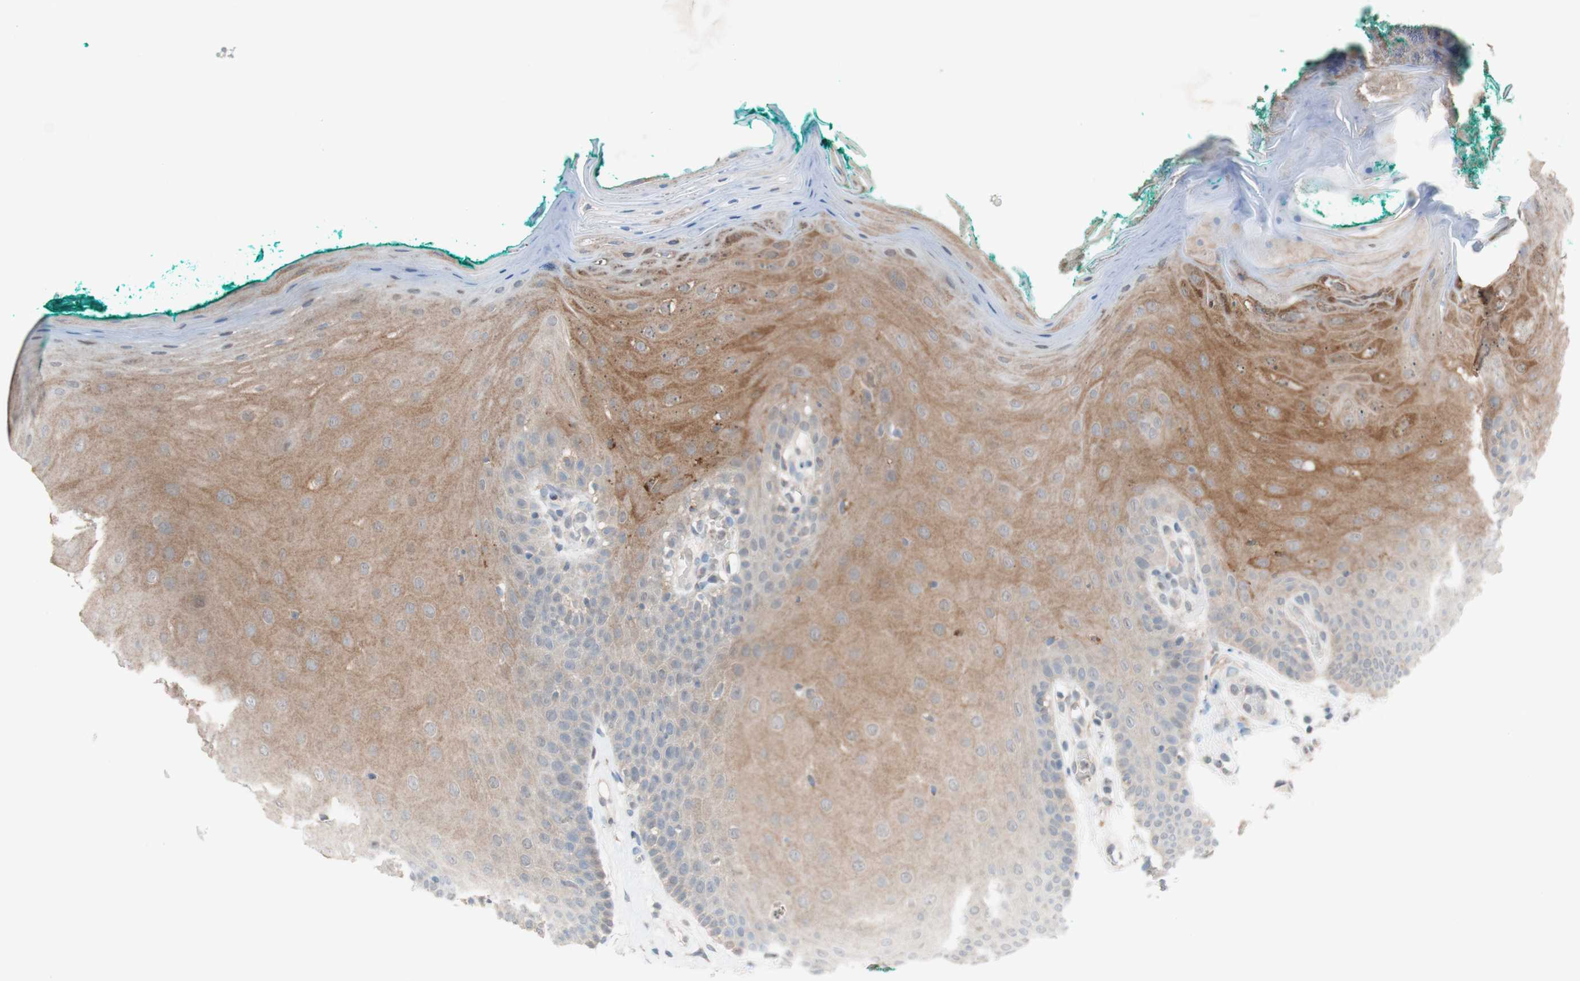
{"staining": {"intensity": "moderate", "quantity": ">75%", "location": "cytoplasmic/membranous"}, "tissue": "oral mucosa", "cell_type": "Squamous epithelial cells", "image_type": "normal", "snomed": [{"axis": "morphology", "description": "Normal tissue, NOS"}, {"axis": "topography", "description": "Skeletal muscle"}, {"axis": "topography", "description": "Oral tissue"}], "caption": "Immunohistochemical staining of benign human oral mucosa shows >75% levels of moderate cytoplasmic/membranous protein positivity in approximately >75% of squamous epithelial cells.", "gene": "PEX2", "patient": {"sex": "male", "age": 58}}